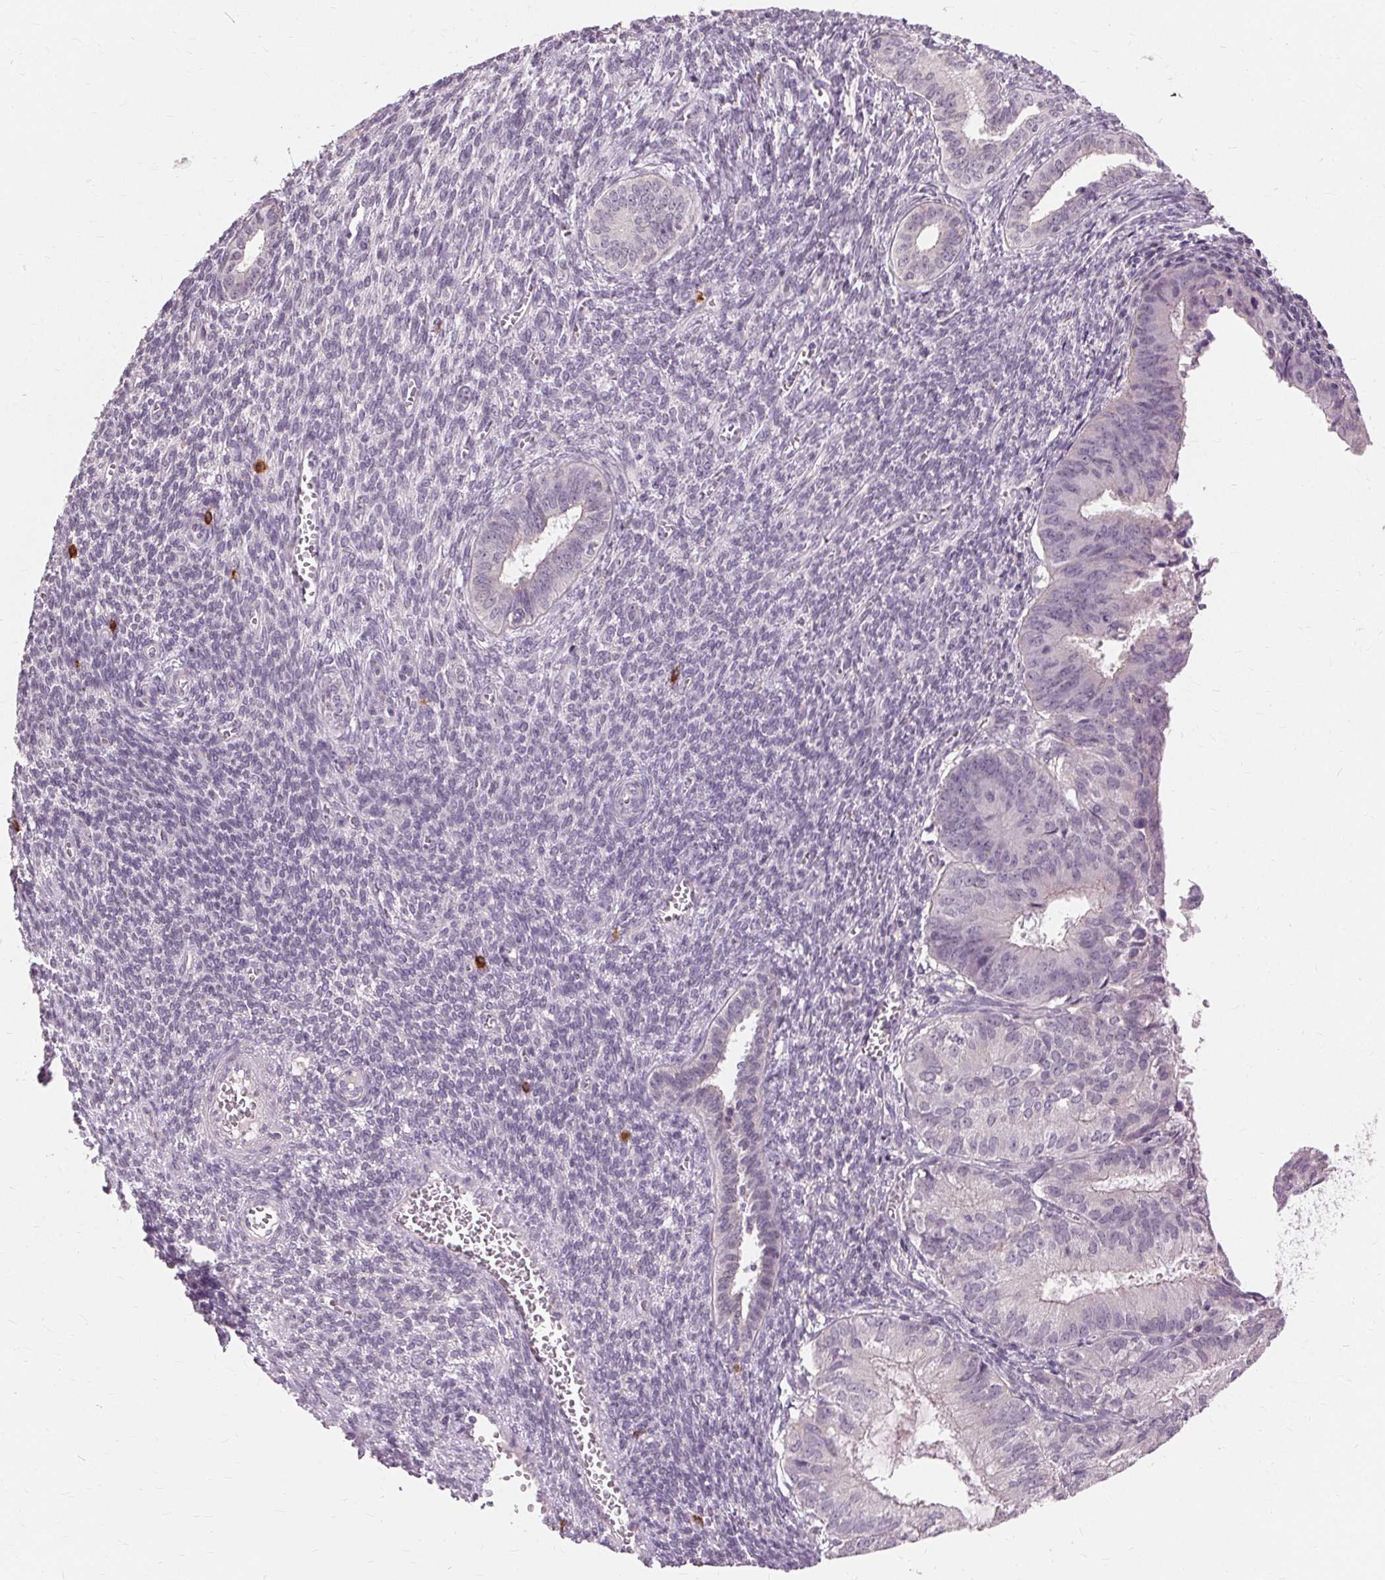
{"staining": {"intensity": "negative", "quantity": "none", "location": "none"}, "tissue": "endometrial cancer", "cell_type": "Tumor cells", "image_type": "cancer", "snomed": [{"axis": "morphology", "description": "Adenocarcinoma, NOS"}, {"axis": "topography", "description": "Endometrium"}], "caption": "Endometrial cancer was stained to show a protein in brown. There is no significant positivity in tumor cells.", "gene": "SIGLEC6", "patient": {"sex": "female", "age": 86}}